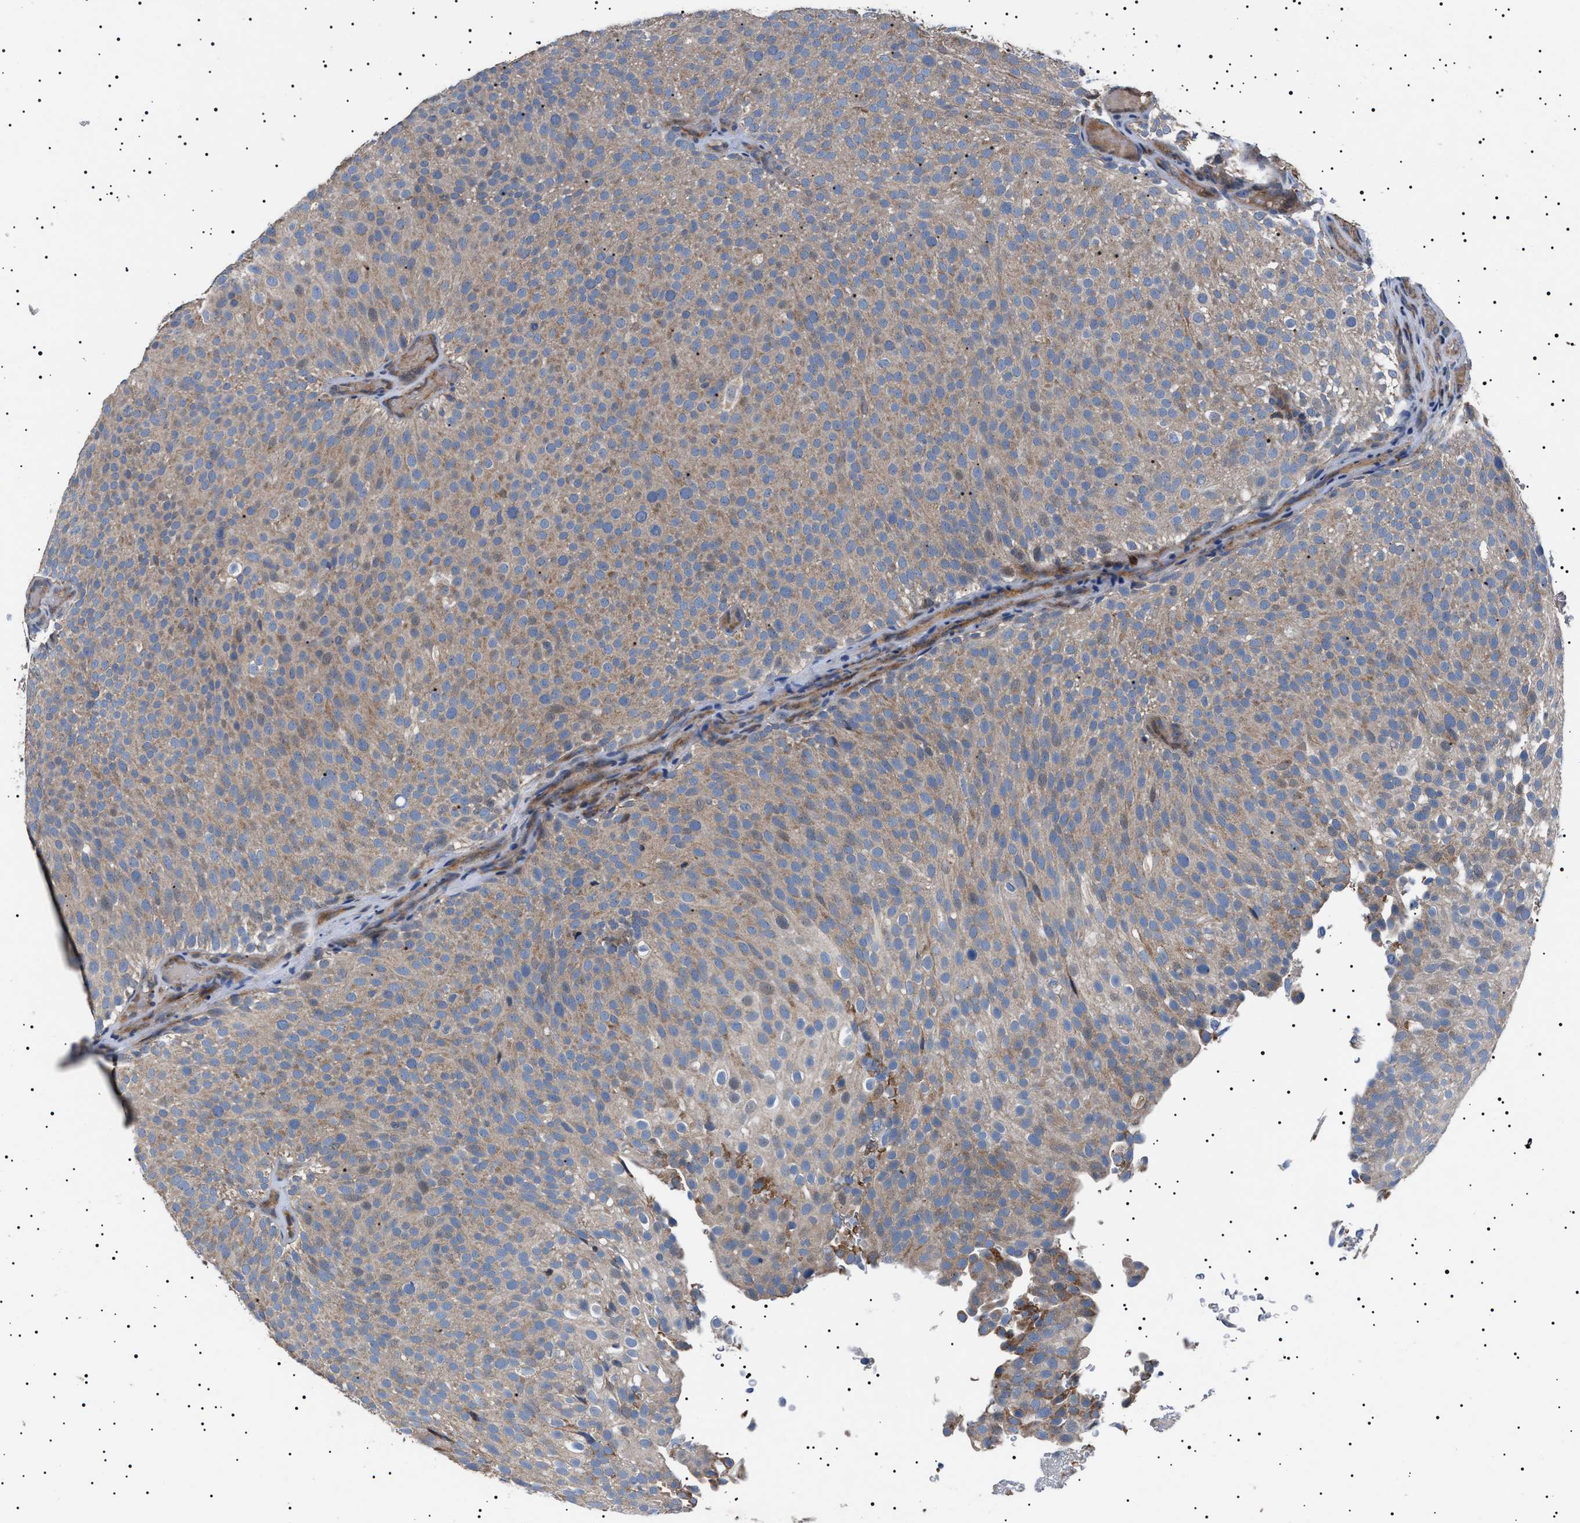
{"staining": {"intensity": "weak", "quantity": ">75%", "location": "cytoplasmic/membranous"}, "tissue": "urothelial cancer", "cell_type": "Tumor cells", "image_type": "cancer", "snomed": [{"axis": "morphology", "description": "Urothelial carcinoma, Low grade"}, {"axis": "topography", "description": "Urinary bladder"}], "caption": "This photomicrograph reveals urothelial cancer stained with immunohistochemistry to label a protein in brown. The cytoplasmic/membranous of tumor cells show weak positivity for the protein. Nuclei are counter-stained blue.", "gene": "PTRH1", "patient": {"sex": "male", "age": 78}}